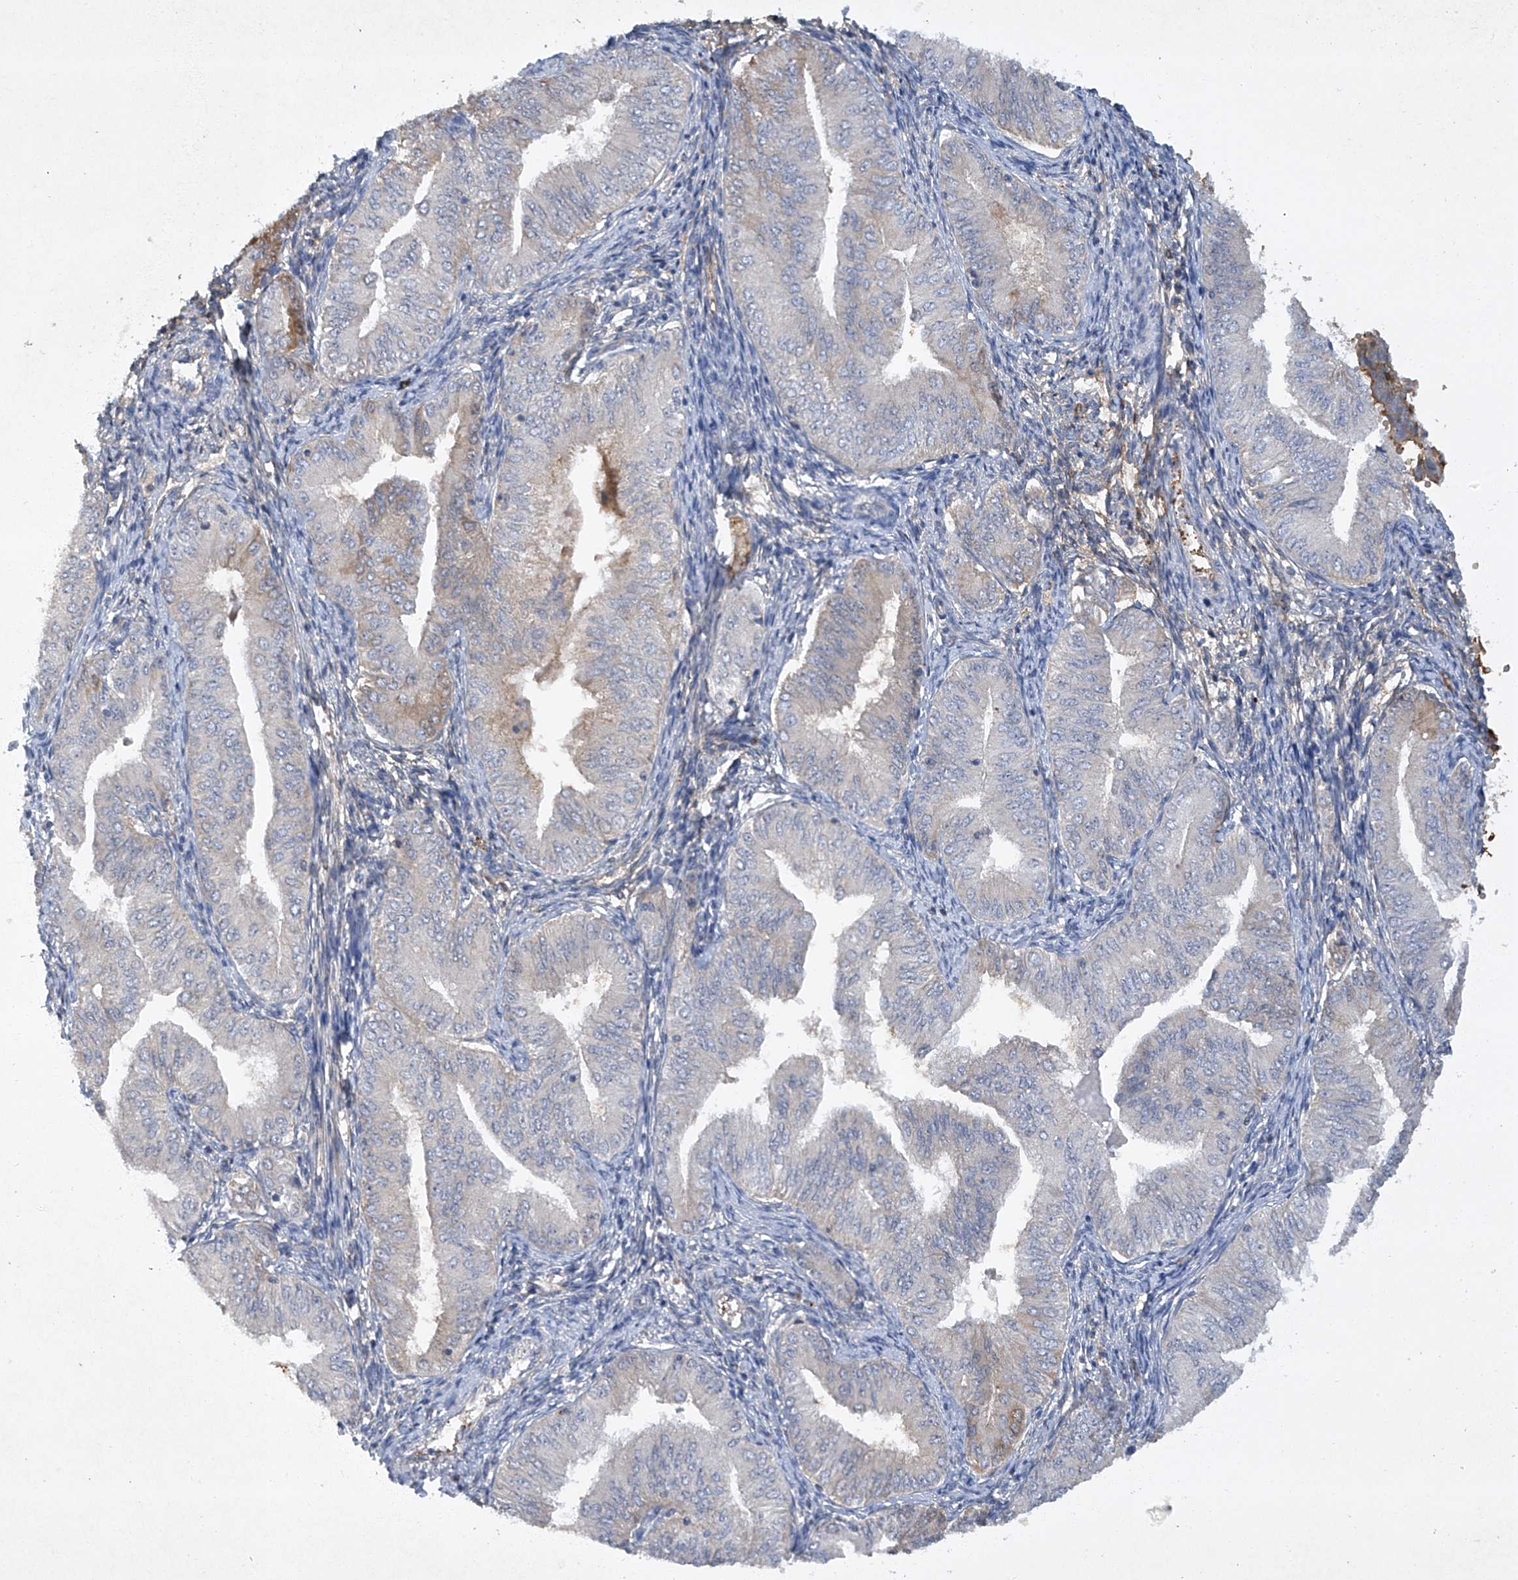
{"staining": {"intensity": "negative", "quantity": "none", "location": "none"}, "tissue": "endometrial cancer", "cell_type": "Tumor cells", "image_type": "cancer", "snomed": [{"axis": "morphology", "description": "Normal tissue, NOS"}, {"axis": "morphology", "description": "Adenocarcinoma, NOS"}, {"axis": "topography", "description": "Endometrium"}], "caption": "IHC micrograph of neoplastic tissue: human endometrial cancer stained with DAB exhibits no significant protein staining in tumor cells.", "gene": "HAS3", "patient": {"sex": "female", "age": 53}}